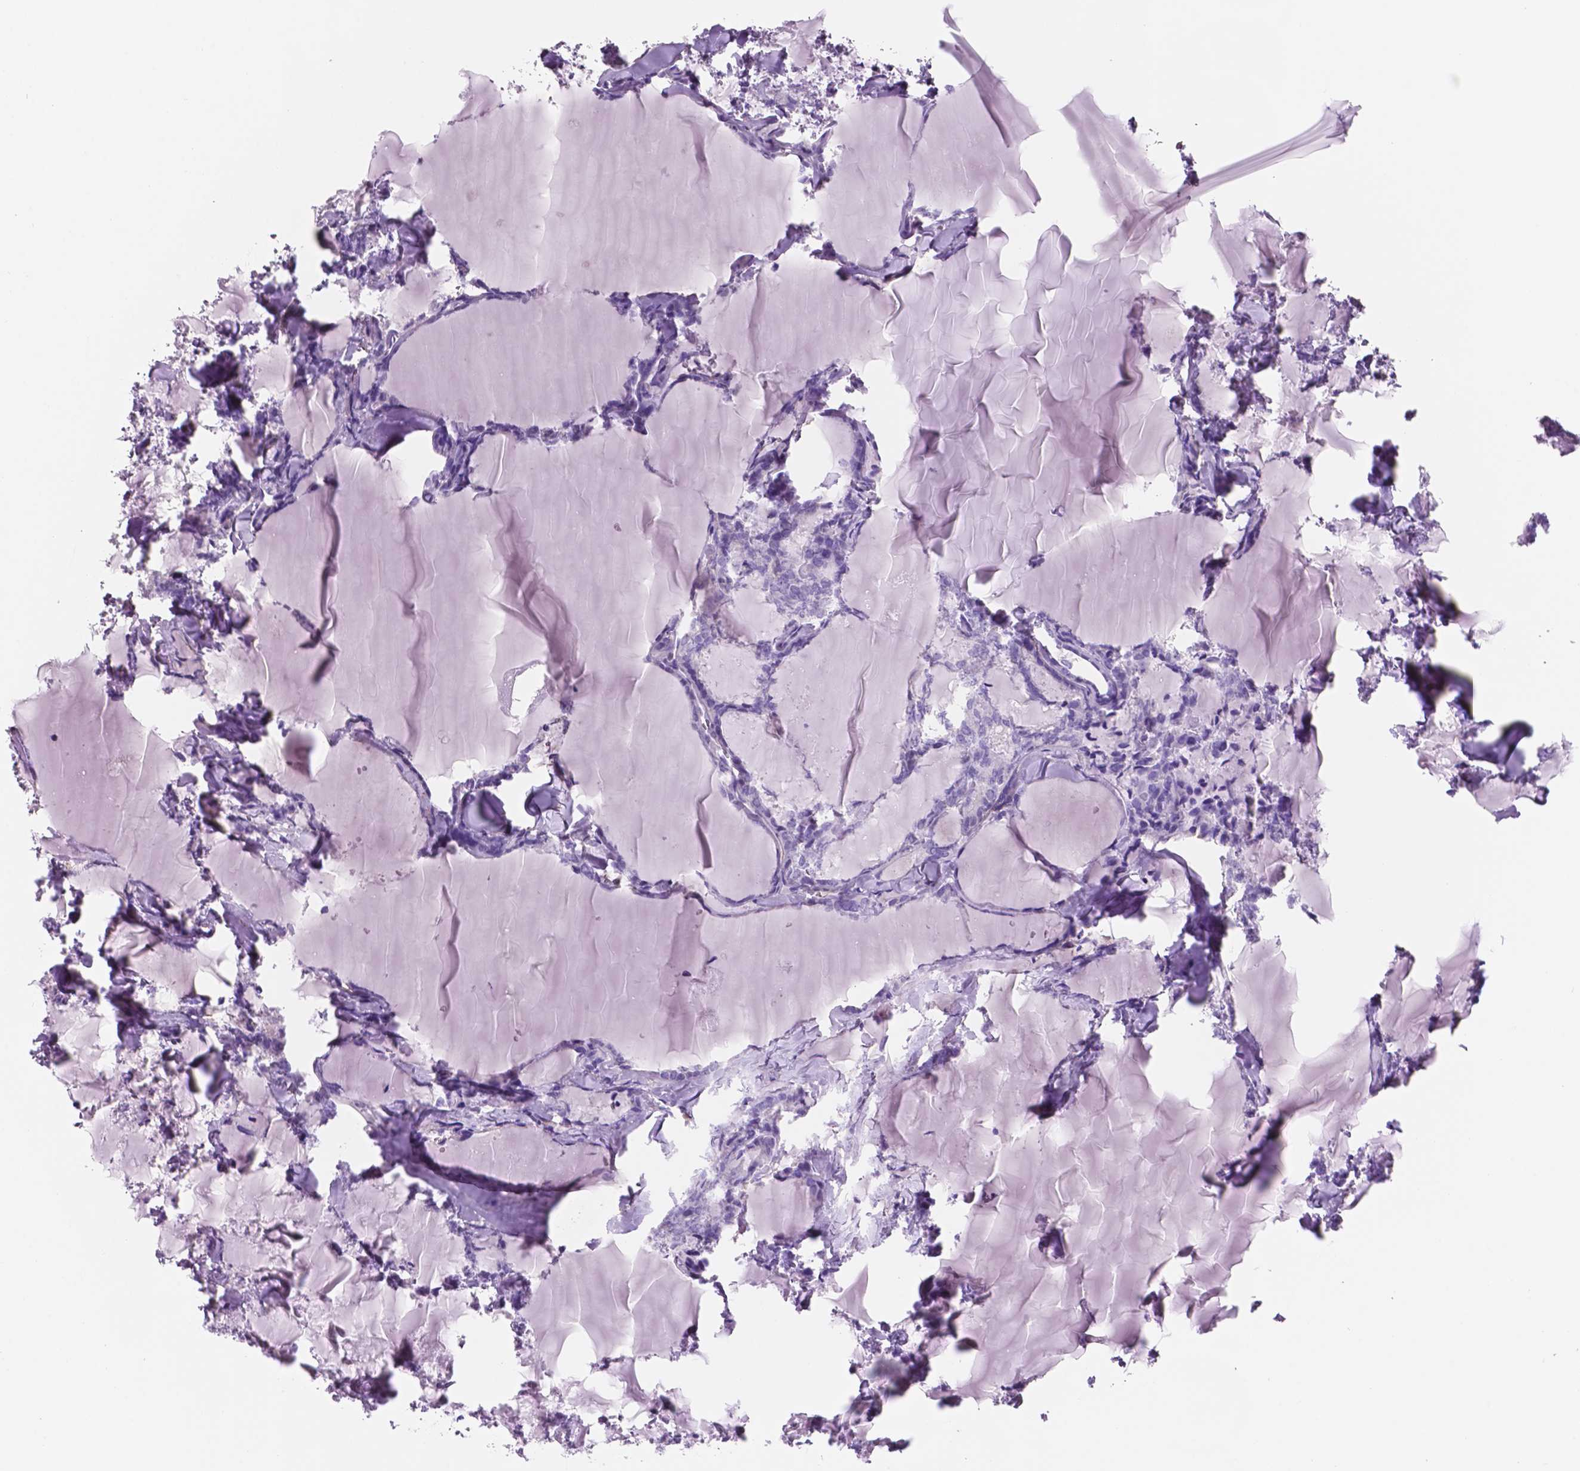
{"staining": {"intensity": "negative", "quantity": "none", "location": "none"}, "tissue": "thyroid cancer", "cell_type": "Tumor cells", "image_type": "cancer", "snomed": [{"axis": "morphology", "description": "Papillary adenocarcinoma, NOS"}, {"axis": "topography", "description": "Thyroid gland"}], "caption": "A high-resolution histopathology image shows immunohistochemistry staining of thyroid papillary adenocarcinoma, which shows no significant staining in tumor cells.", "gene": "TOR2A", "patient": {"sex": "male", "age": 30}}